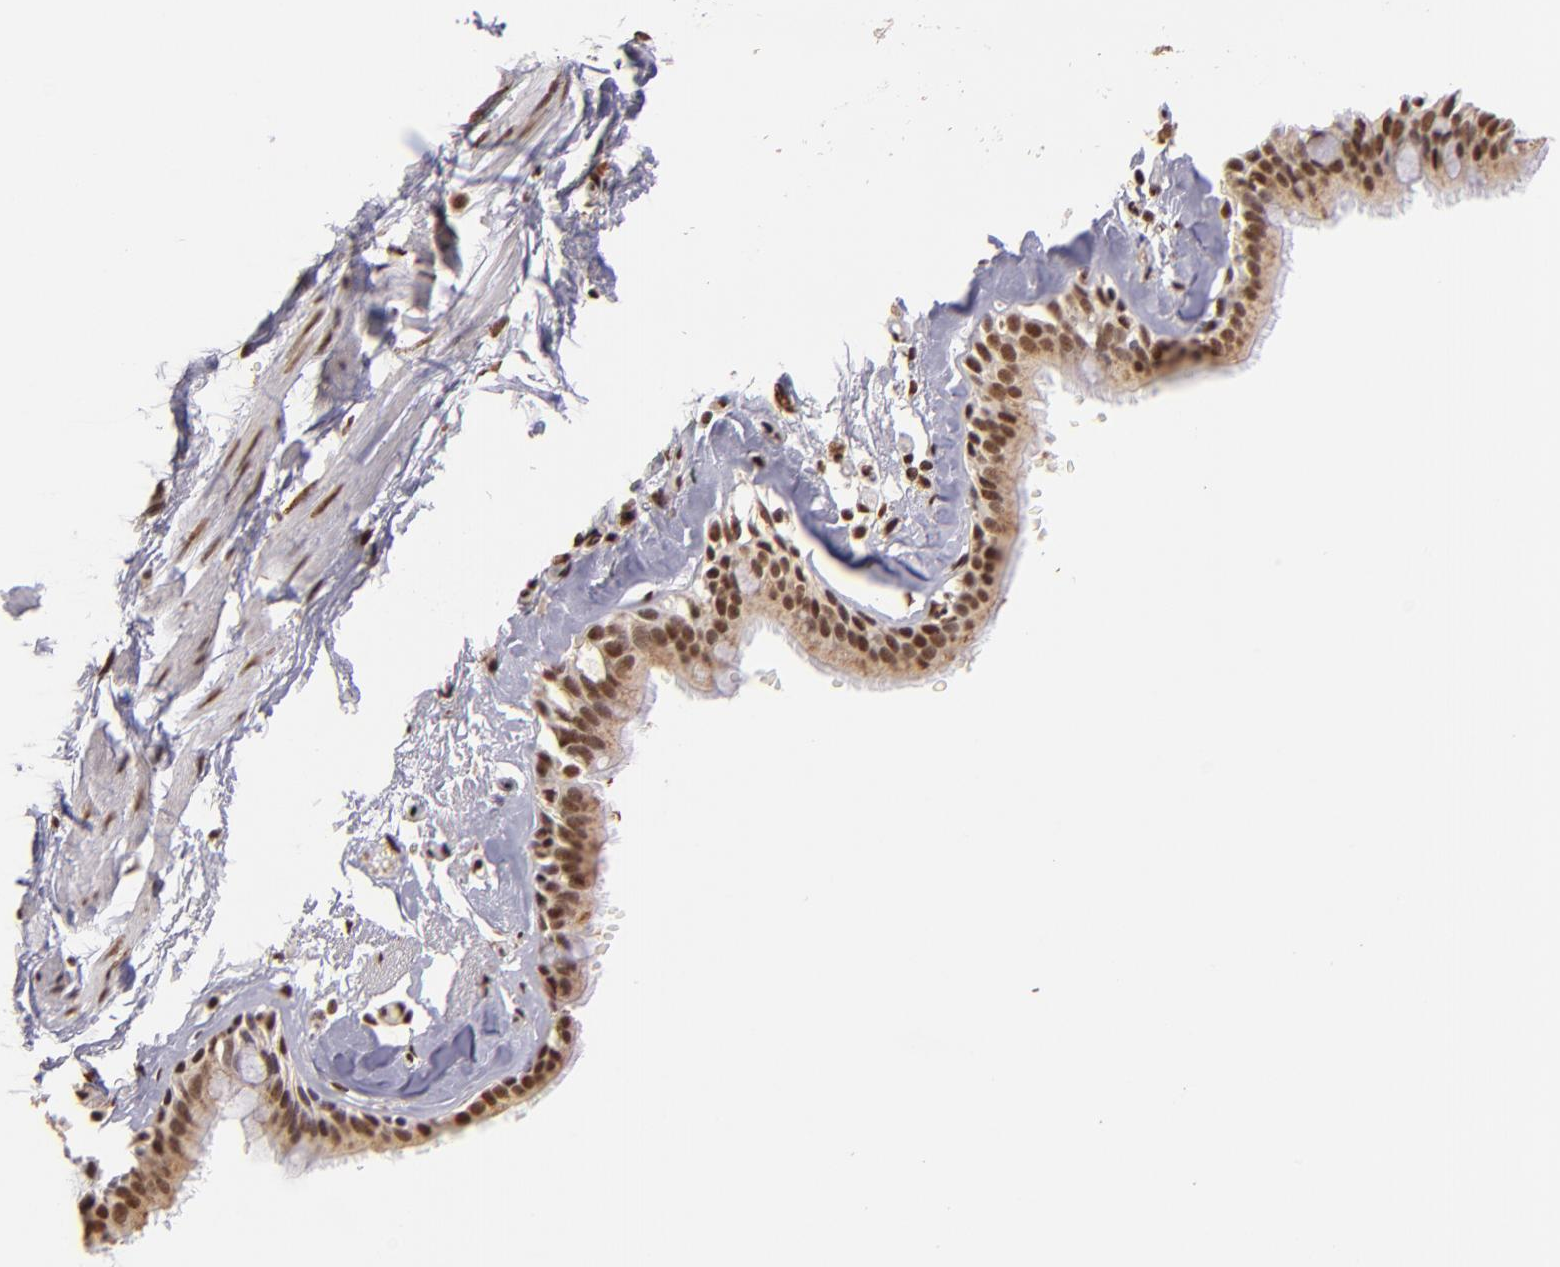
{"staining": {"intensity": "moderate", "quantity": ">75%", "location": "nuclear"}, "tissue": "bronchus", "cell_type": "Respiratory epithelial cells", "image_type": "normal", "snomed": [{"axis": "morphology", "description": "Normal tissue, NOS"}, {"axis": "topography", "description": "Bronchus"}, {"axis": "topography", "description": "Lung"}], "caption": "Normal bronchus reveals moderate nuclear expression in about >75% of respiratory epithelial cells, visualized by immunohistochemistry. (DAB (3,3'-diaminobenzidine) IHC, brown staining for protein, blue staining for nuclei).", "gene": "SP1", "patient": {"sex": "female", "age": 56}}